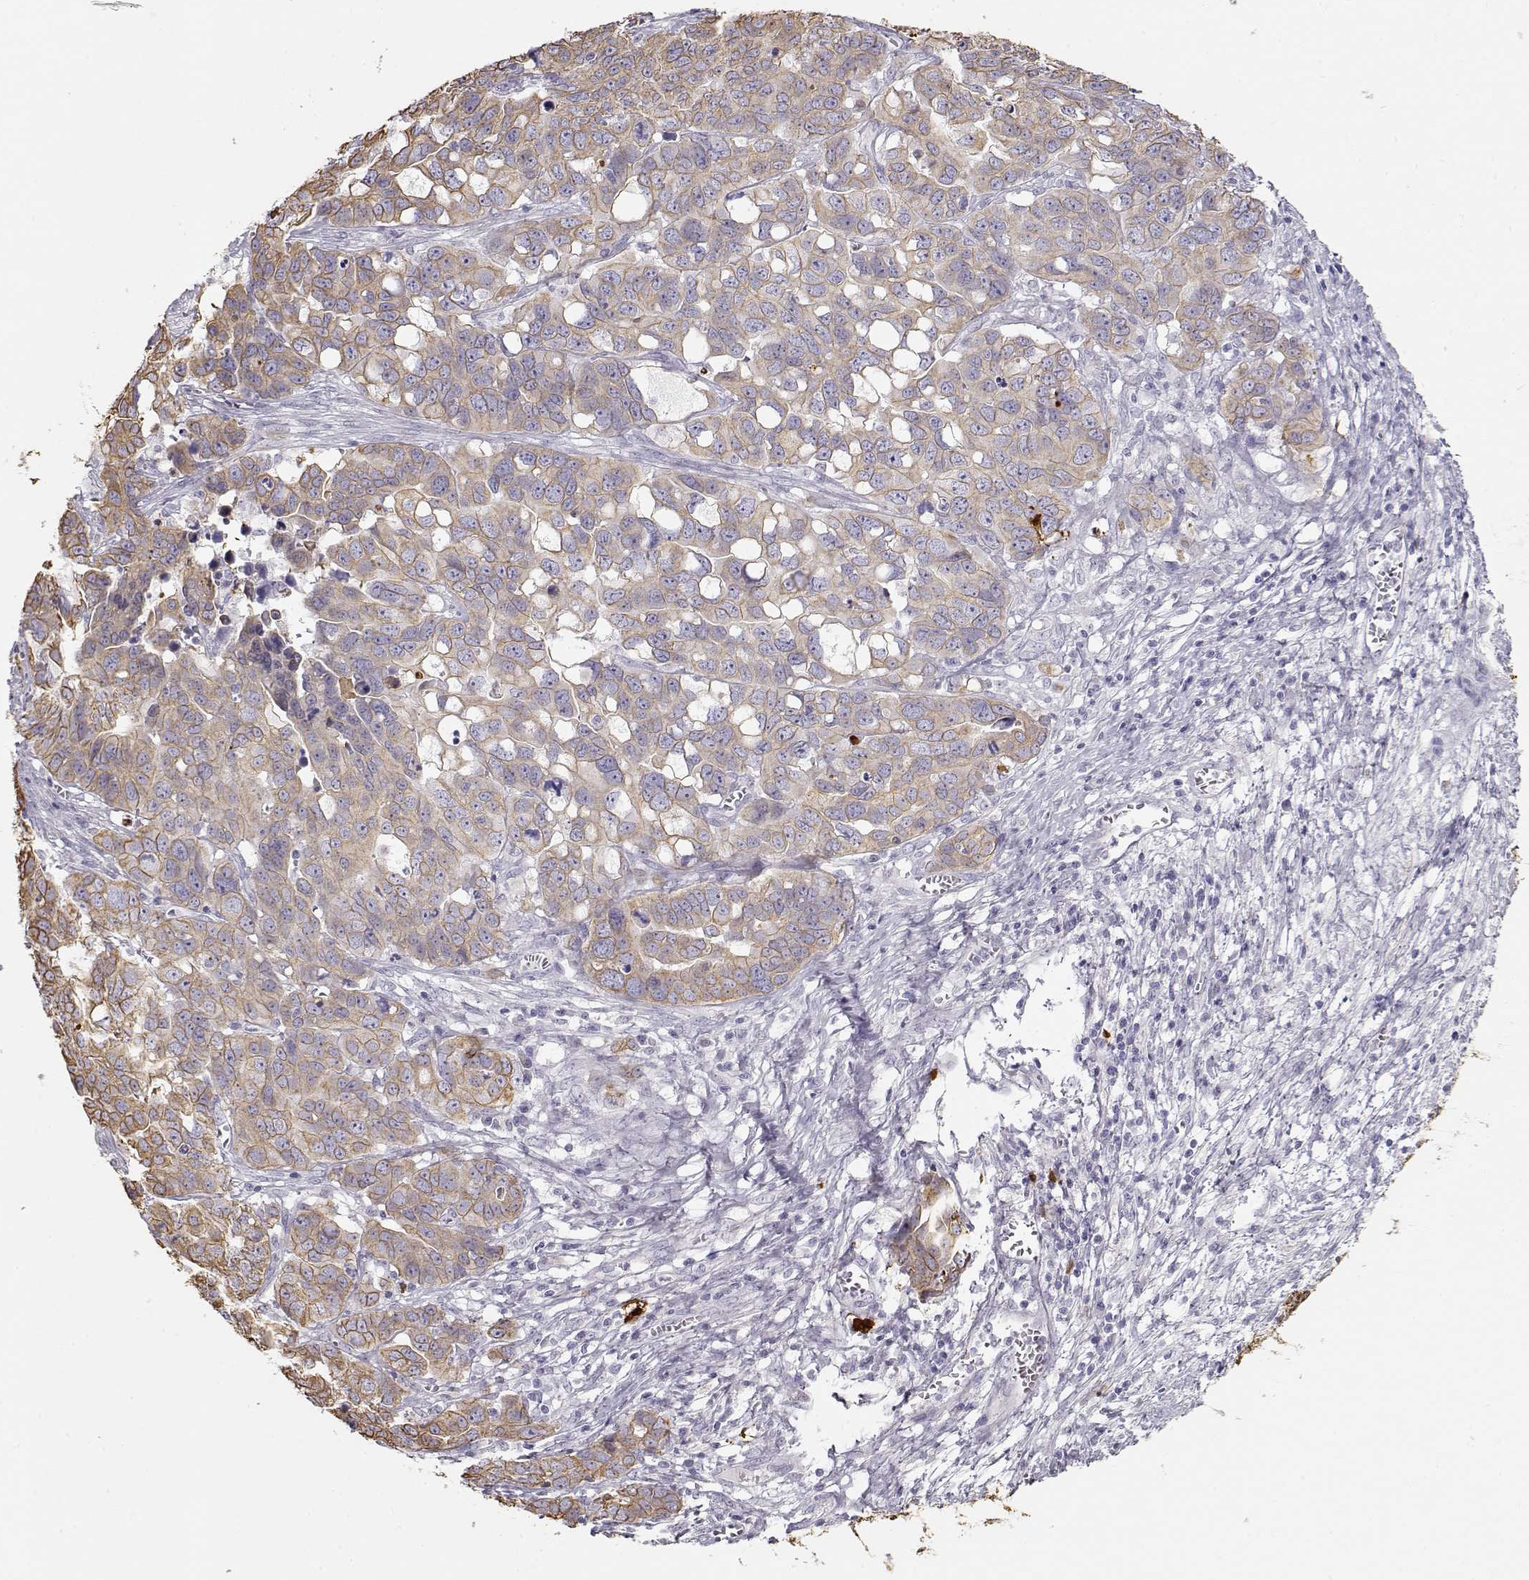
{"staining": {"intensity": "weak", "quantity": ">75%", "location": "cytoplasmic/membranous"}, "tissue": "ovarian cancer", "cell_type": "Tumor cells", "image_type": "cancer", "snomed": [{"axis": "morphology", "description": "Carcinoma, endometroid"}, {"axis": "topography", "description": "Ovary"}], "caption": "Protein positivity by immunohistochemistry exhibits weak cytoplasmic/membranous staining in approximately >75% of tumor cells in ovarian cancer.", "gene": "S100B", "patient": {"sex": "female", "age": 78}}